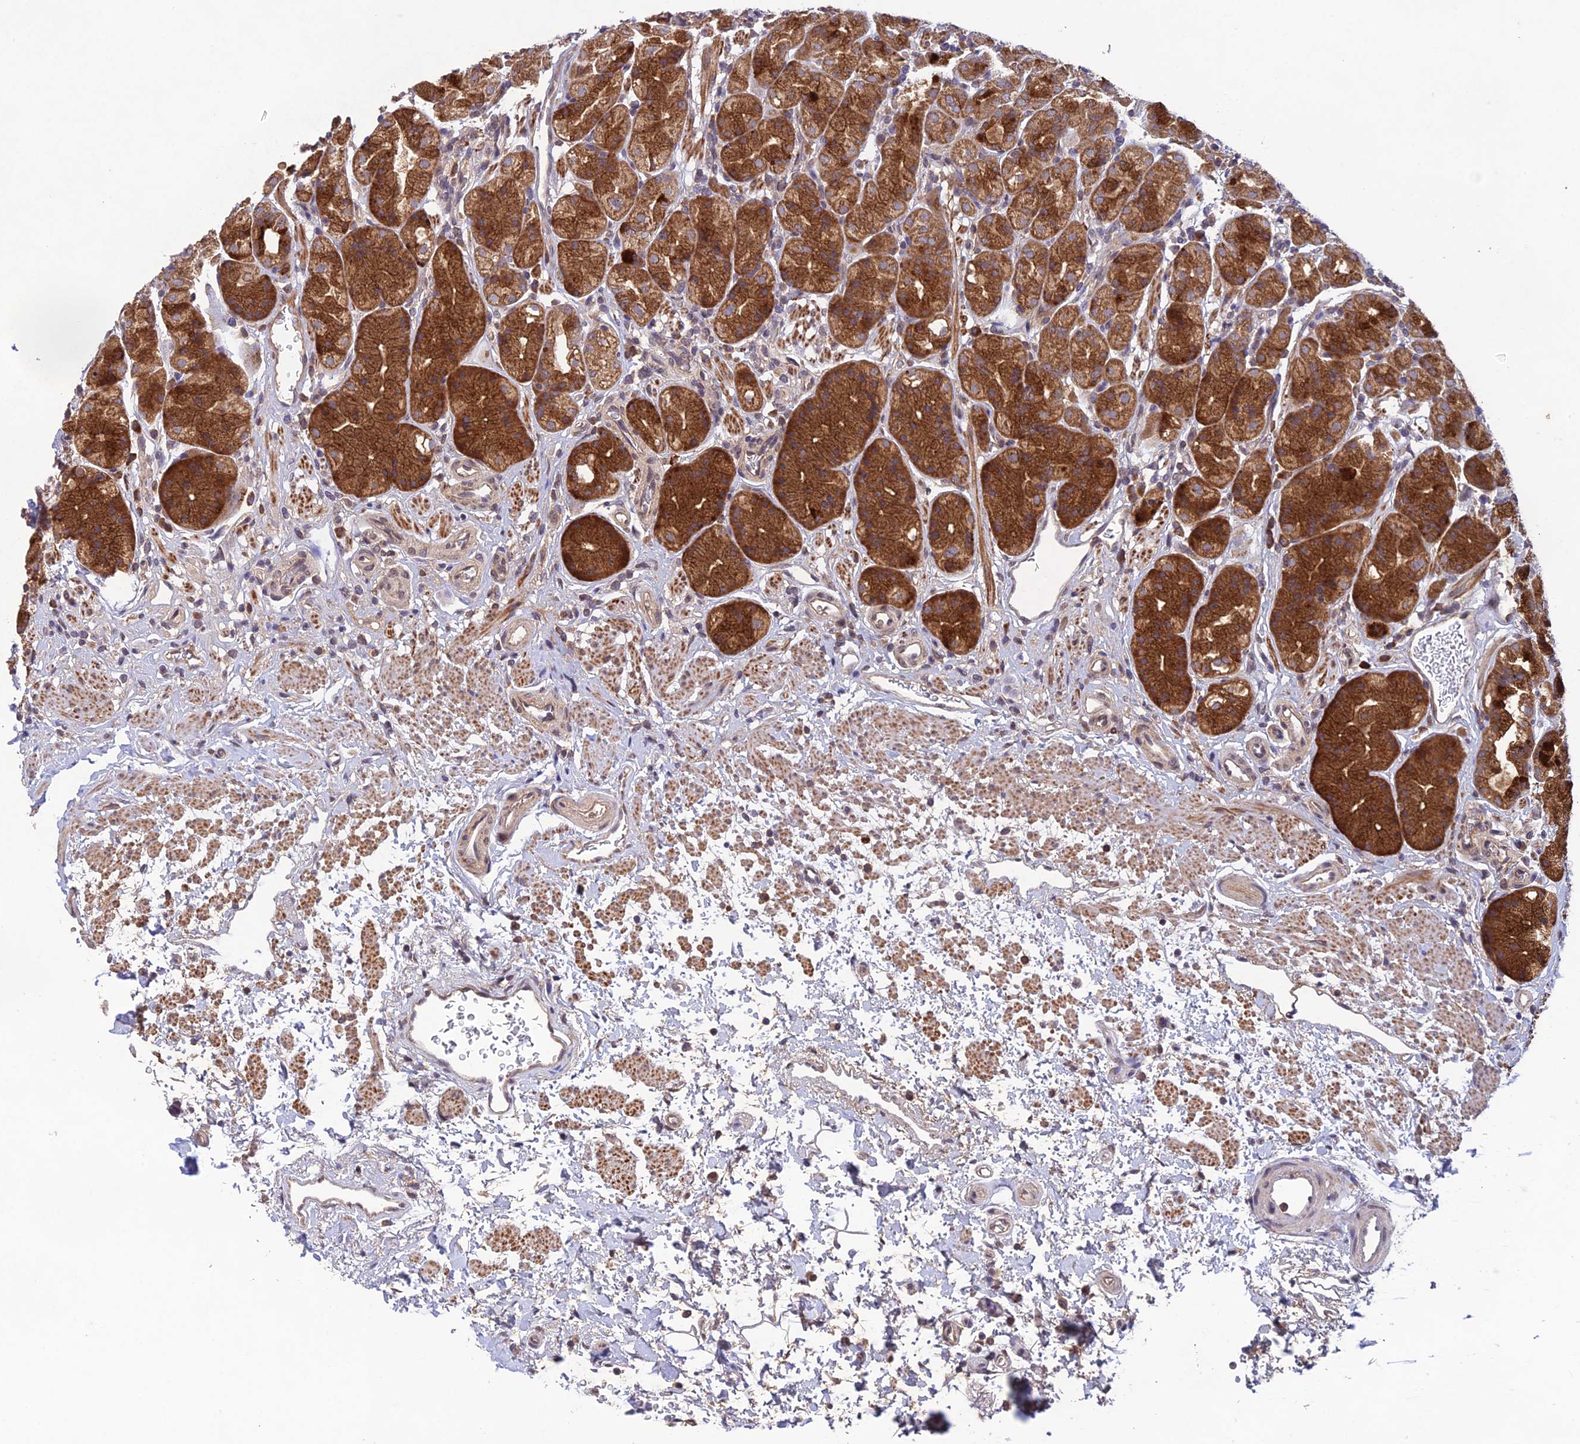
{"staining": {"intensity": "moderate", "quantity": ">75%", "location": "cytoplasmic/membranous"}, "tissue": "stomach", "cell_type": "Glandular cells", "image_type": "normal", "snomed": [{"axis": "morphology", "description": "Normal tissue, NOS"}, {"axis": "topography", "description": "Stomach"}], "caption": "This is a histology image of immunohistochemistry (IHC) staining of normal stomach, which shows moderate positivity in the cytoplasmic/membranous of glandular cells.", "gene": "MRNIP", "patient": {"sex": "male", "age": 63}}